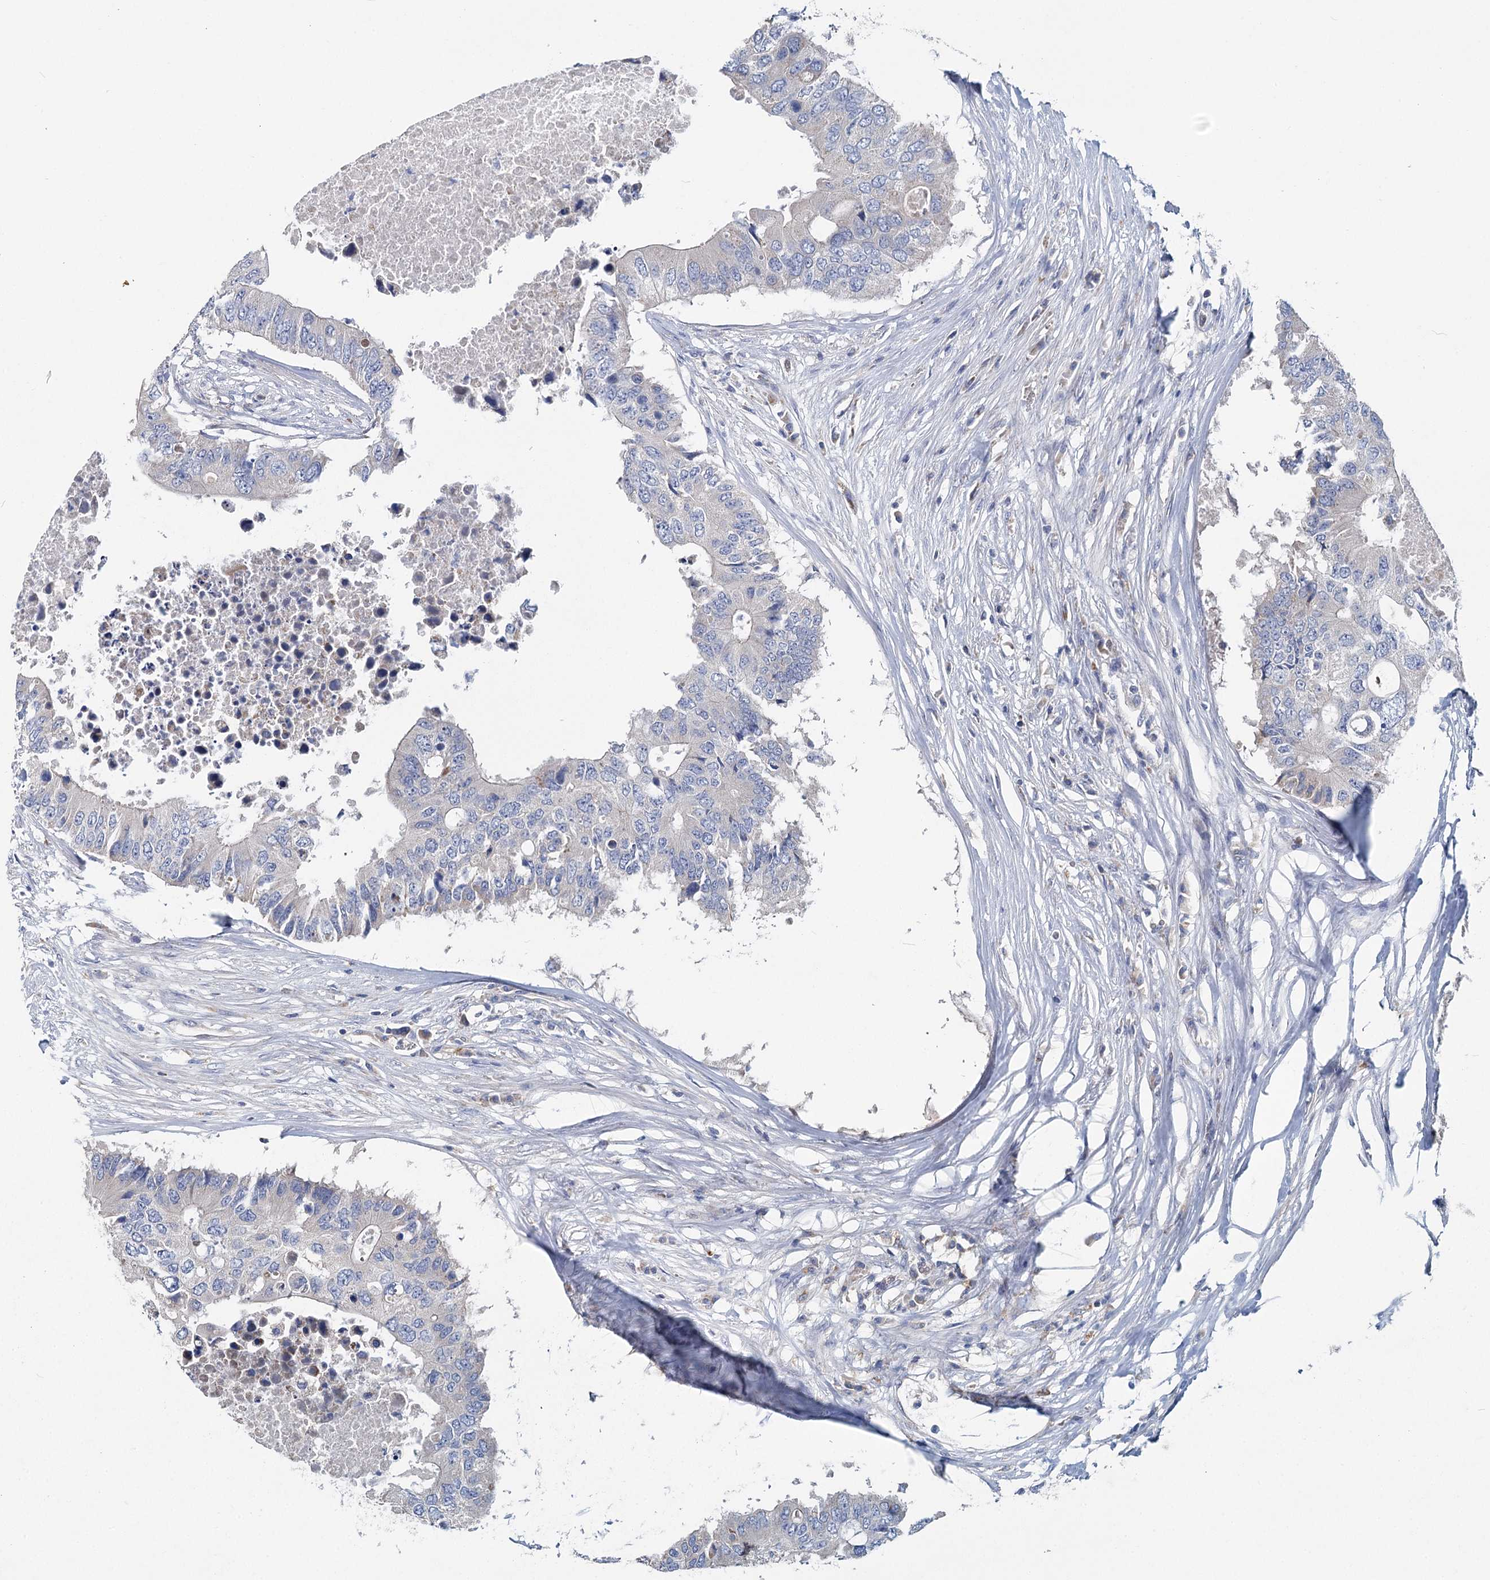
{"staining": {"intensity": "negative", "quantity": "none", "location": "none"}, "tissue": "colorectal cancer", "cell_type": "Tumor cells", "image_type": "cancer", "snomed": [{"axis": "morphology", "description": "Adenocarcinoma, NOS"}, {"axis": "topography", "description": "Colon"}], "caption": "Protein analysis of colorectal cancer (adenocarcinoma) displays no significant positivity in tumor cells.", "gene": "ANKRD16", "patient": {"sex": "male", "age": 71}}